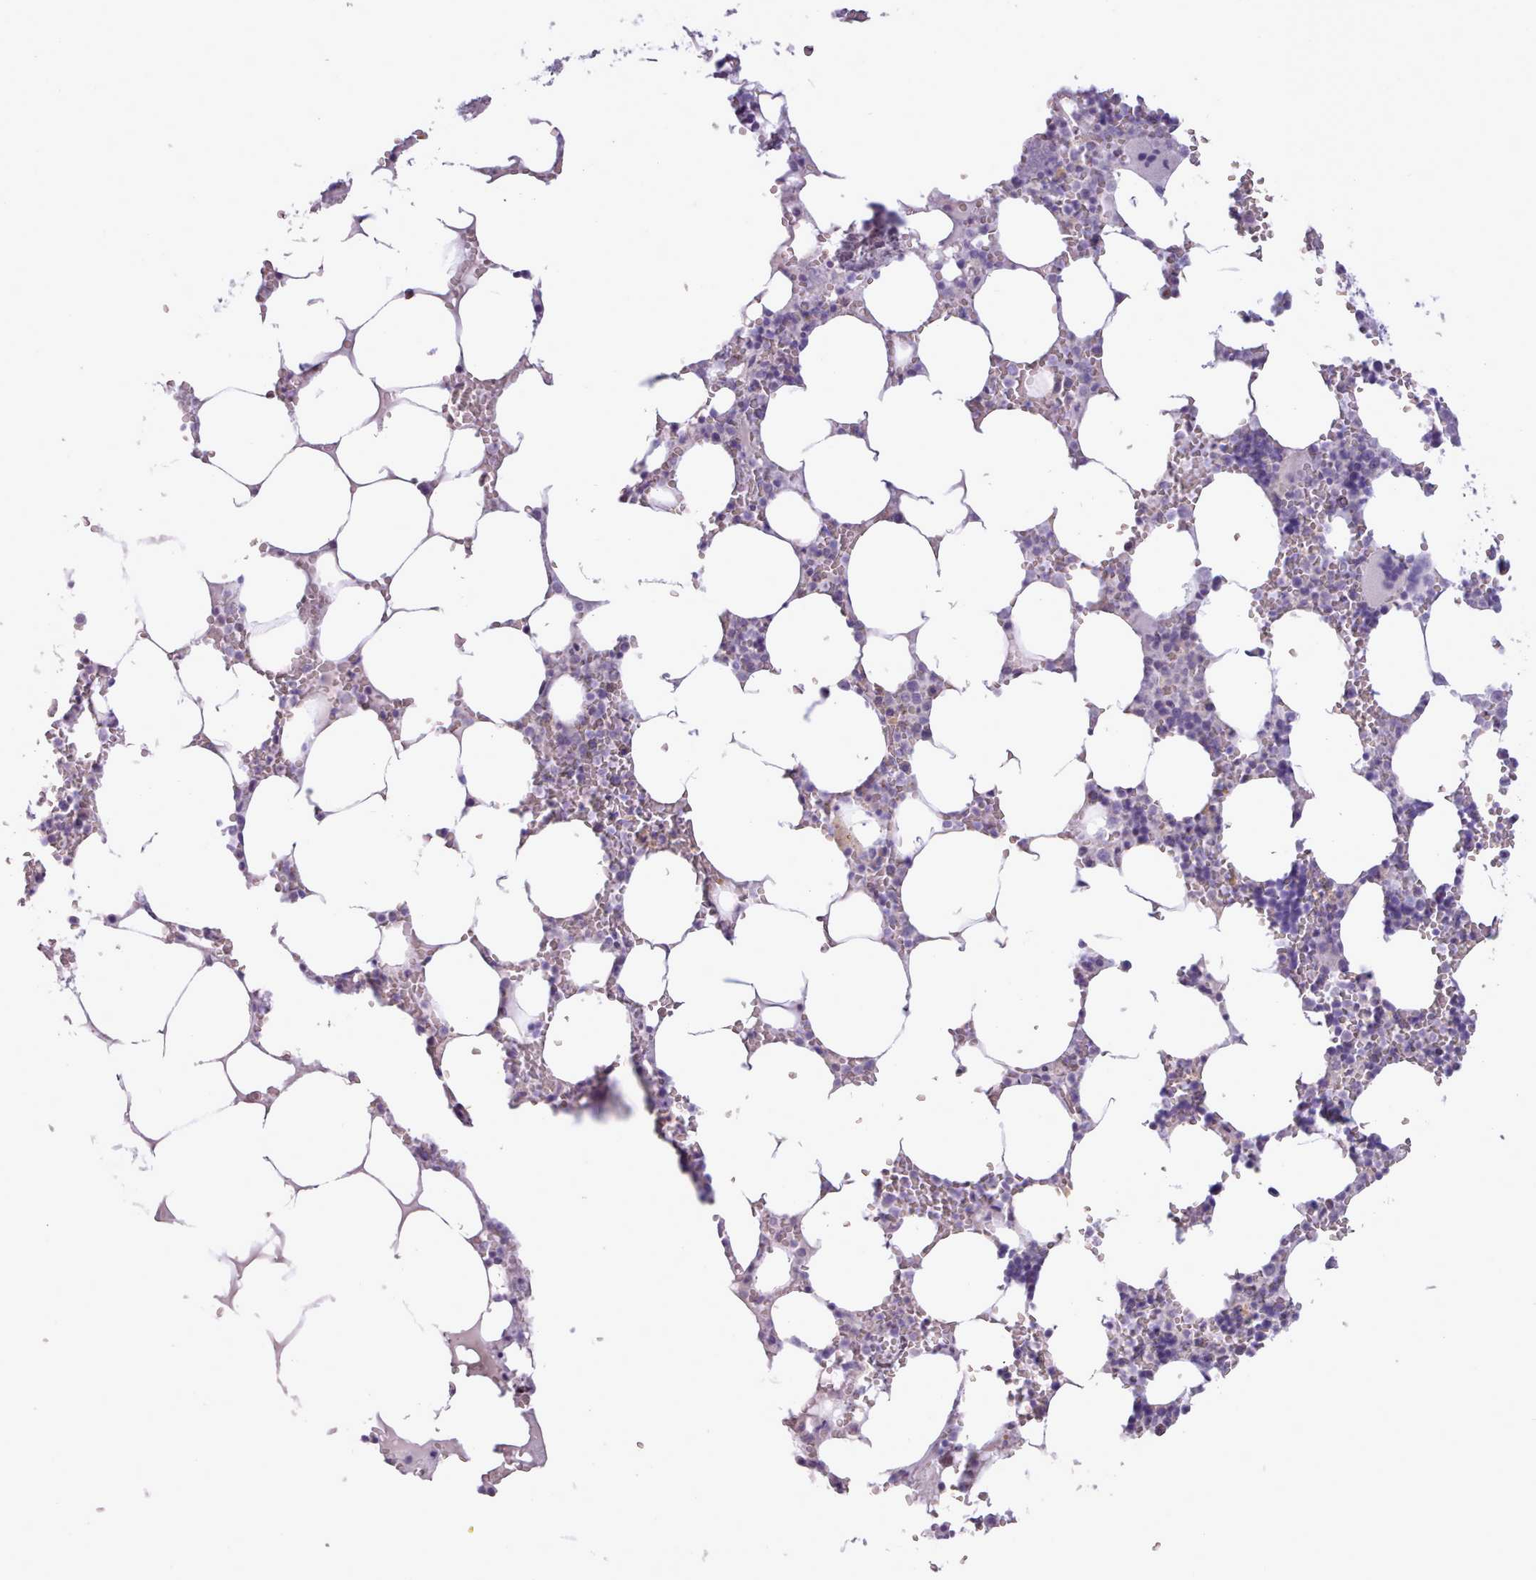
{"staining": {"intensity": "negative", "quantity": "none", "location": "none"}, "tissue": "bone marrow", "cell_type": "Hematopoietic cells", "image_type": "normal", "snomed": [{"axis": "morphology", "description": "Normal tissue, NOS"}, {"axis": "topography", "description": "Bone marrow"}], "caption": "Protein analysis of normal bone marrow displays no significant staining in hematopoietic cells.", "gene": "BDKRB2", "patient": {"sex": "male", "age": 54}}